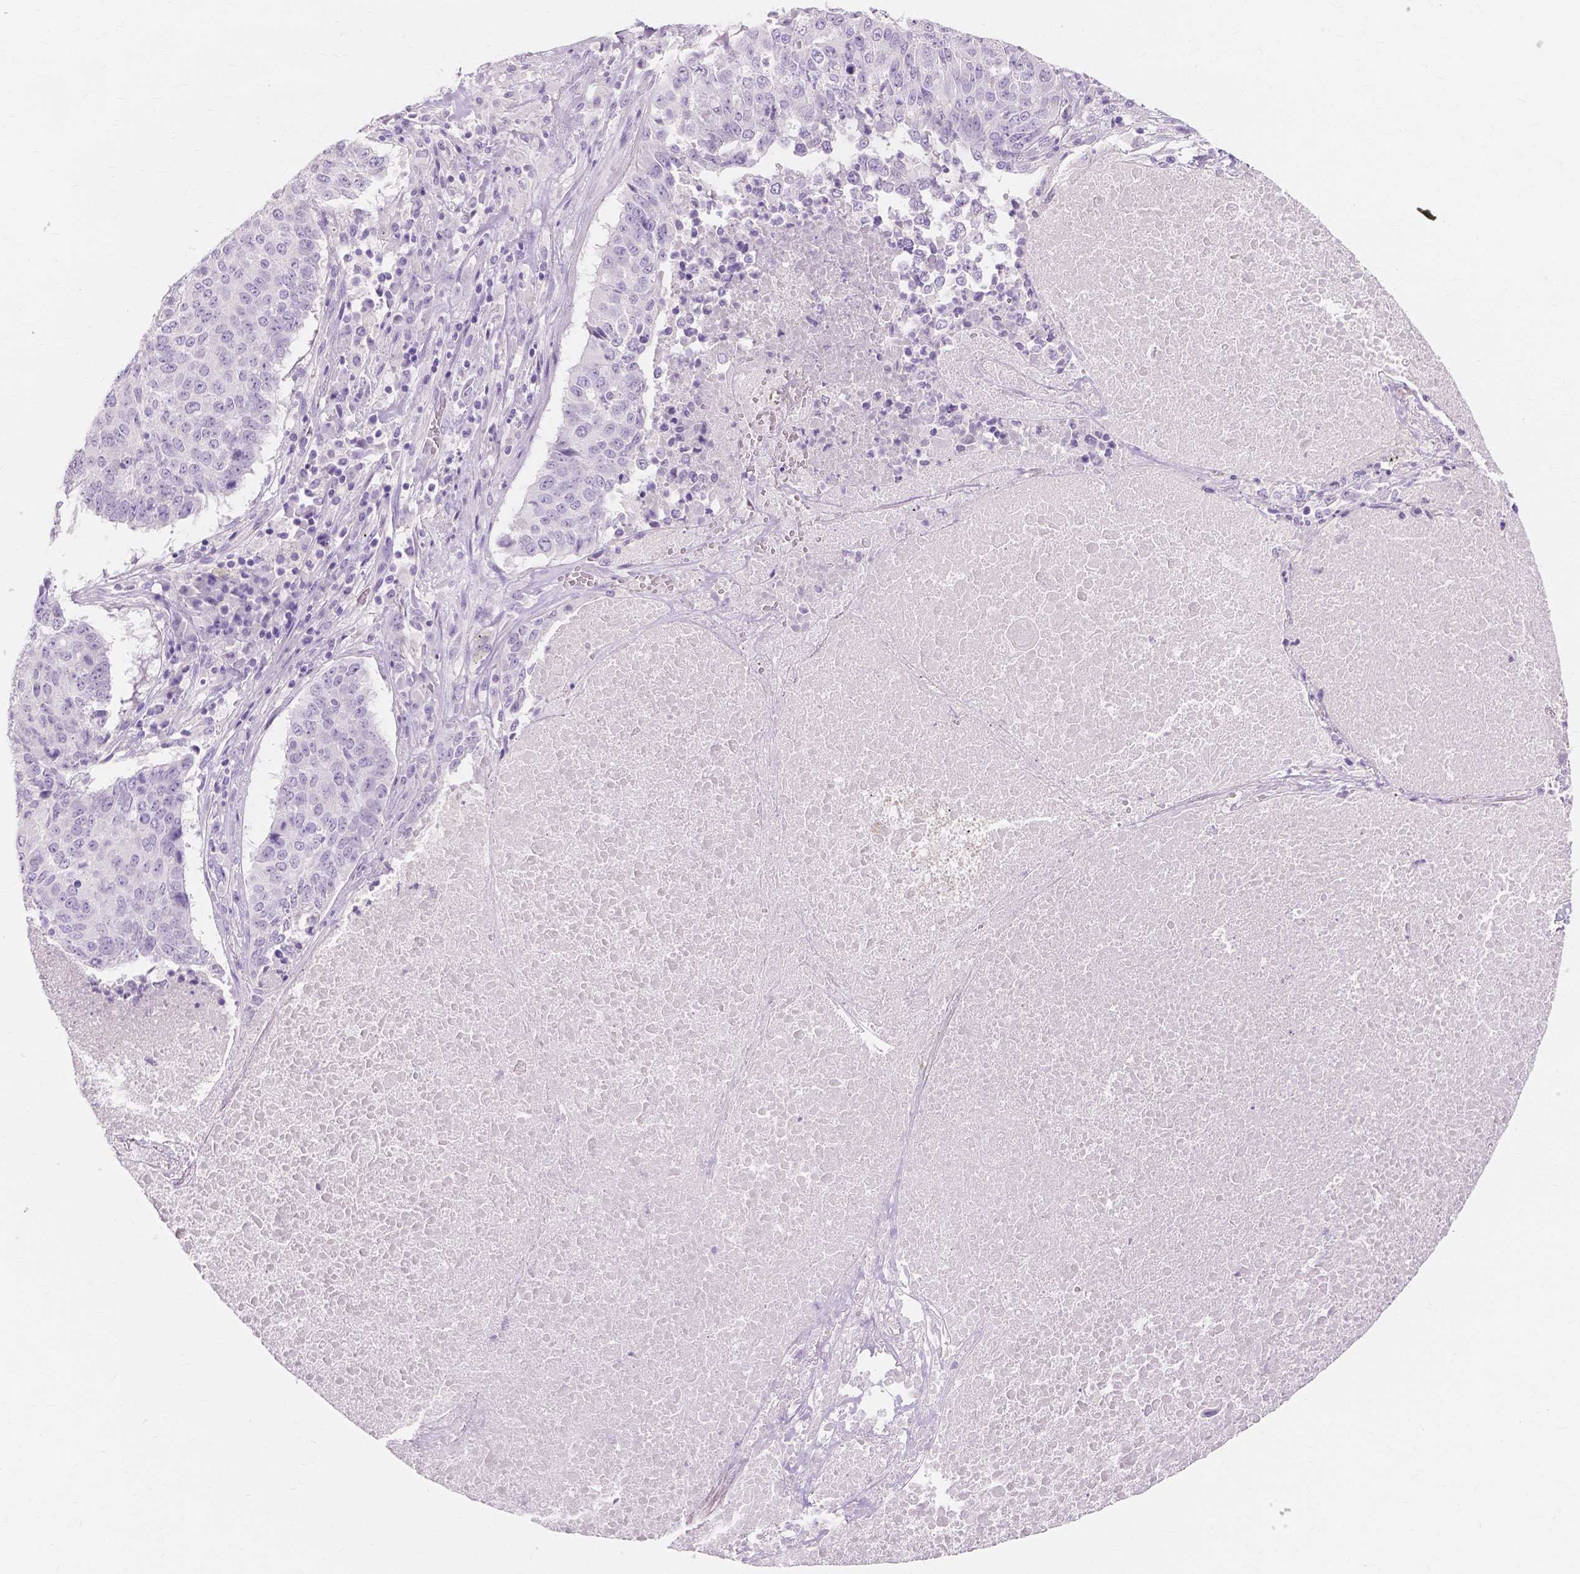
{"staining": {"intensity": "negative", "quantity": "none", "location": "none"}, "tissue": "lung cancer", "cell_type": "Tumor cells", "image_type": "cancer", "snomed": [{"axis": "morphology", "description": "Normal tissue, NOS"}, {"axis": "morphology", "description": "Squamous cell carcinoma, NOS"}, {"axis": "topography", "description": "Bronchus"}, {"axis": "topography", "description": "Lung"}], "caption": "Lung cancer (squamous cell carcinoma) was stained to show a protein in brown. There is no significant staining in tumor cells.", "gene": "MUC12", "patient": {"sex": "male", "age": 64}}